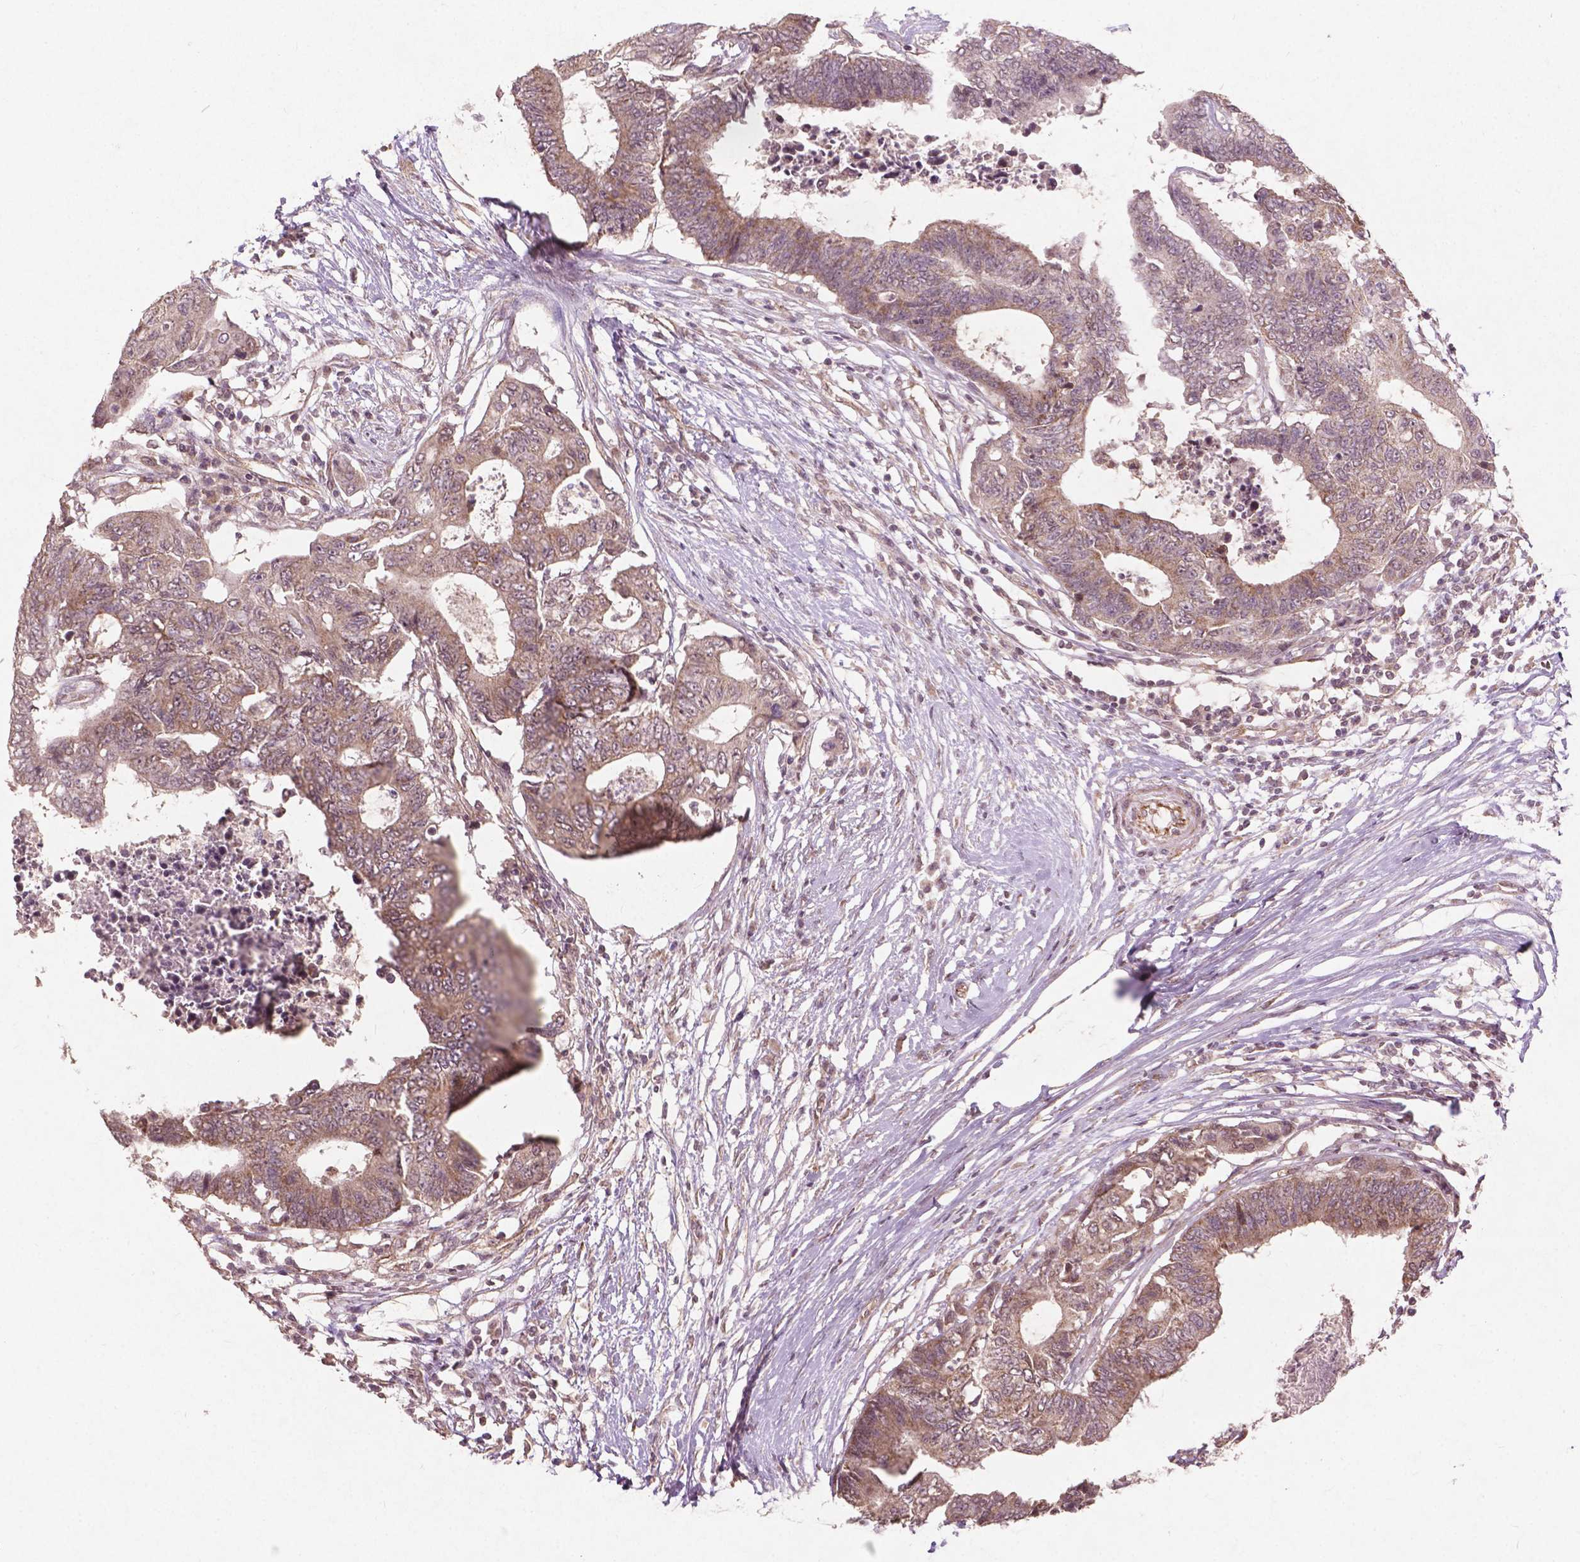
{"staining": {"intensity": "weak", "quantity": ">75%", "location": "cytoplasmic/membranous"}, "tissue": "colorectal cancer", "cell_type": "Tumor cells", "image_type": "cancer", "snomed": [{"axis": "morphology", "description": "Adenocarcinoma, NOS"}, {"axis": "topography", "description": "Colon"}], "caption": "Colorectal cancer stained with a brown dye exhibits weak cytoplasmic/membranous positive expression in about >75% of tumor cells.", "gene": "SMAD2", "patient": {"sex": "female", "age": 48}}